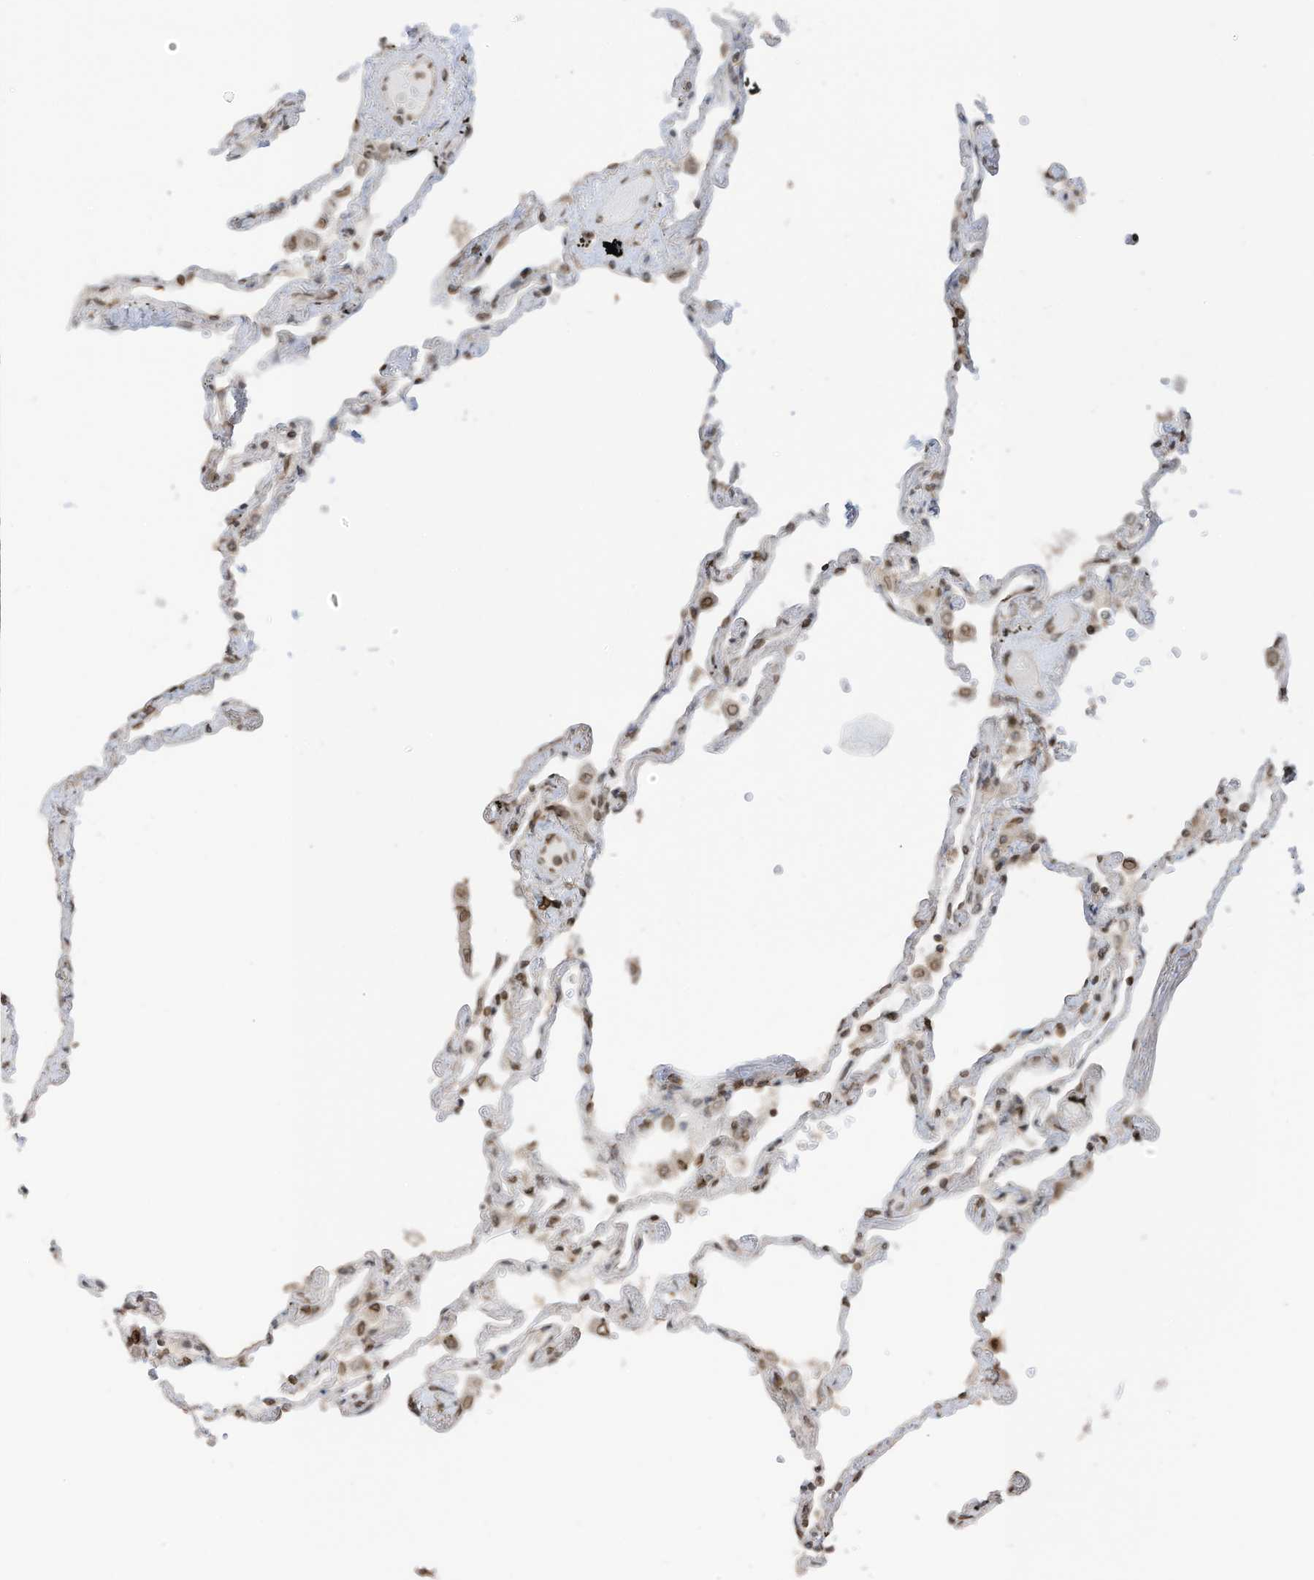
{"staining": {"intensity": "moderate", "quantity": ">75%", "location": "nuclear"}, "tissue": "lung", "cell_type": "Alveolar cells", "image_type": "normal", "snomed": [{"axis": "morphology", "description": "Normal tissue, NOS"}, {"axis": "topography", "description": "Lung"}], "caption": "Lung stained with DAB immunohistochemistry displays medium levels of moderate nuclear staining in approximately >75% of alveolar cells. (Brightfield microscopy of DAB IHC at high magnification).", "gene": "RABL3", "patient": {"sex": "female", "age": 67}}